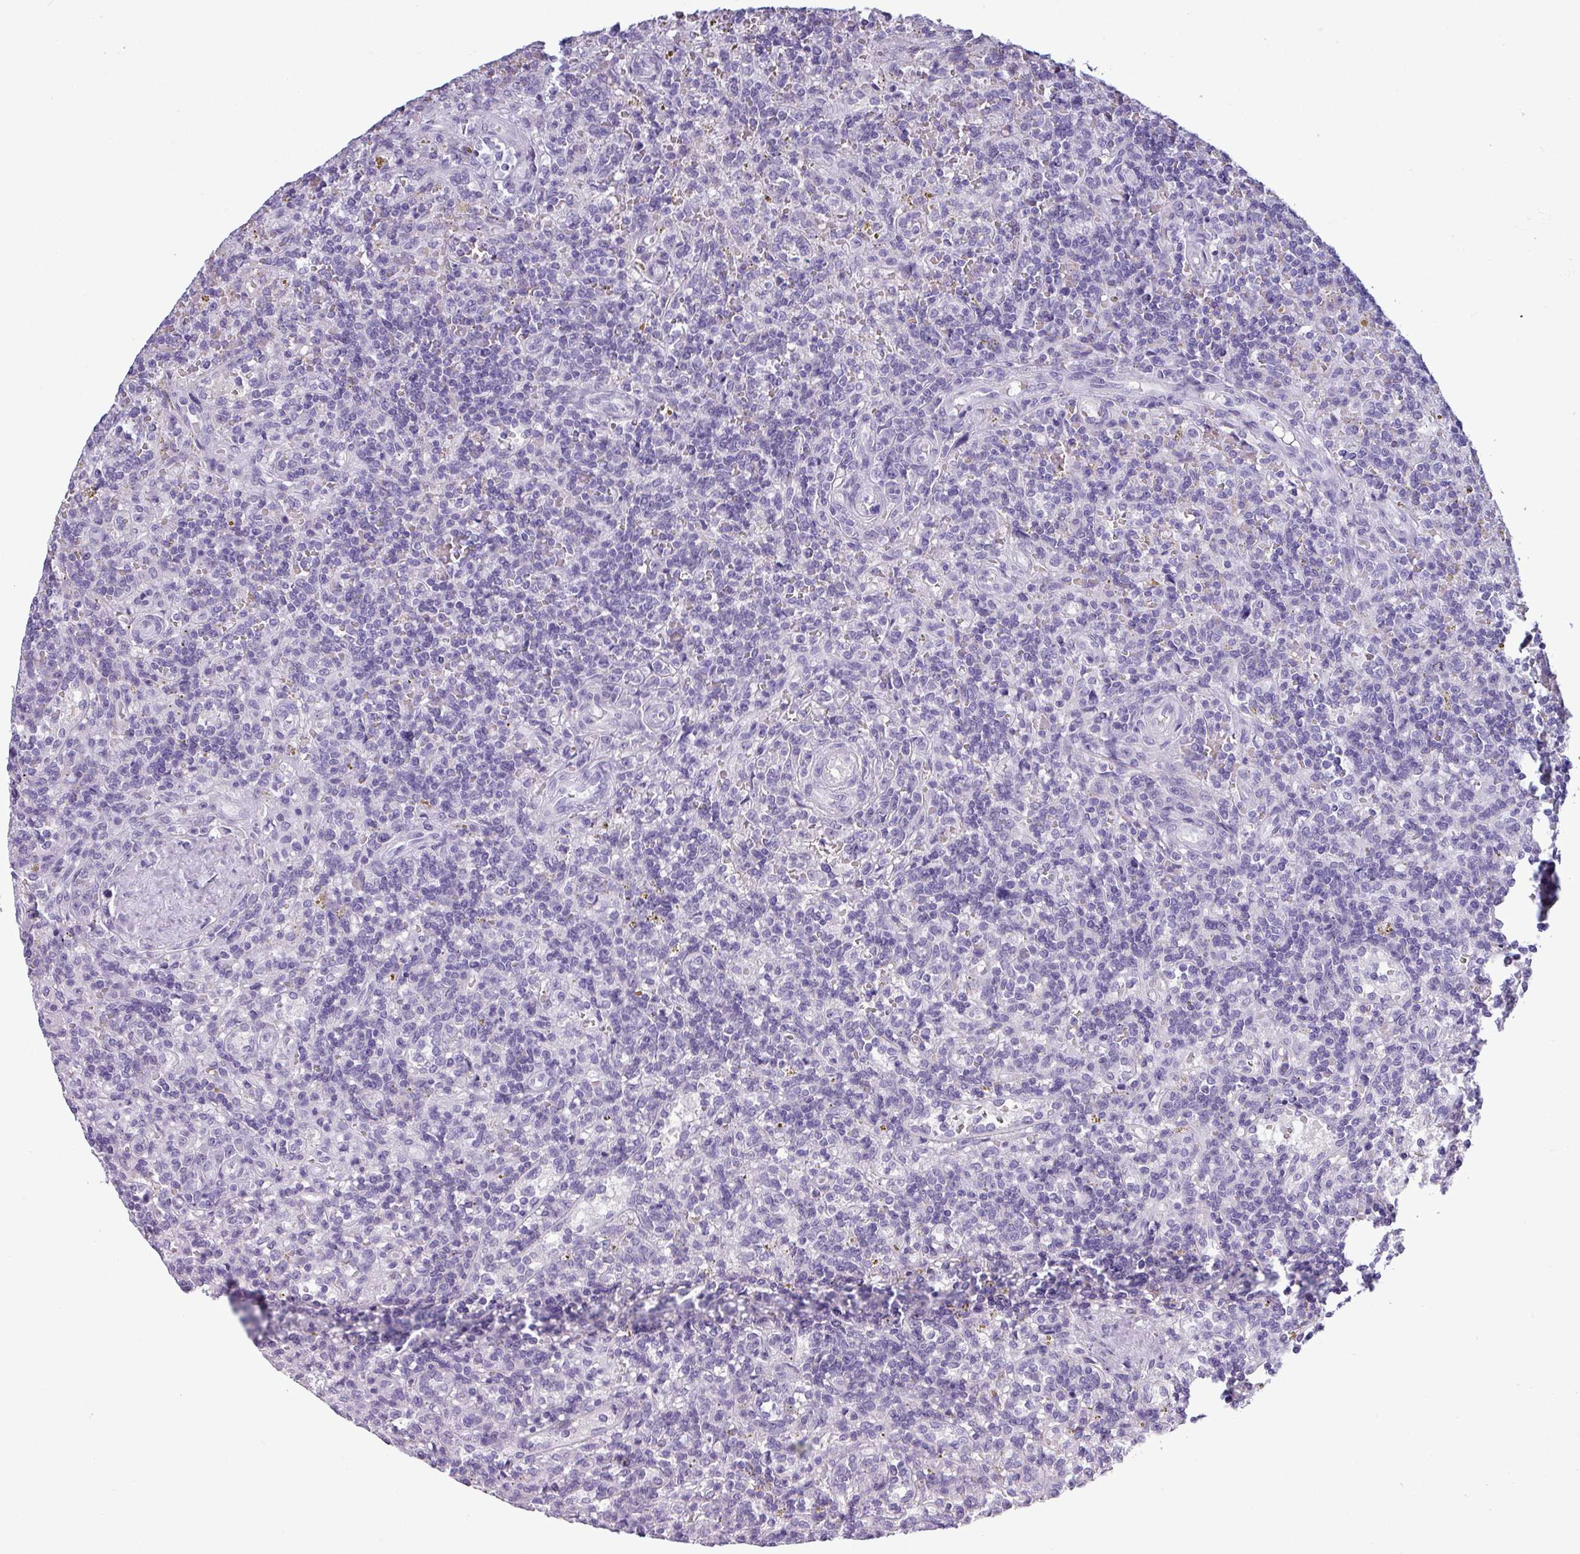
{"staining": {"intensity": "negative", "quantity": "none", "location": "none"}, "tissue": "lymphoma", "cell_type": "Tumor cells", "image_type": "cancer", "snomed": [{"axis": "morphology", "description": "Malignant lymphoma, non-Hodgkin's type, Low grade"}, {"axis": "topography", "description": "Spleen"}], "caption": "Low-grade malignant lymphoma, non-Hodgkin's type stained for a protein using immunohistochemistry (IHC) demonstrates no positivity tumor cells.", "gene": "SRGAP1", "patient": {"sex": "male", "age": 67}}